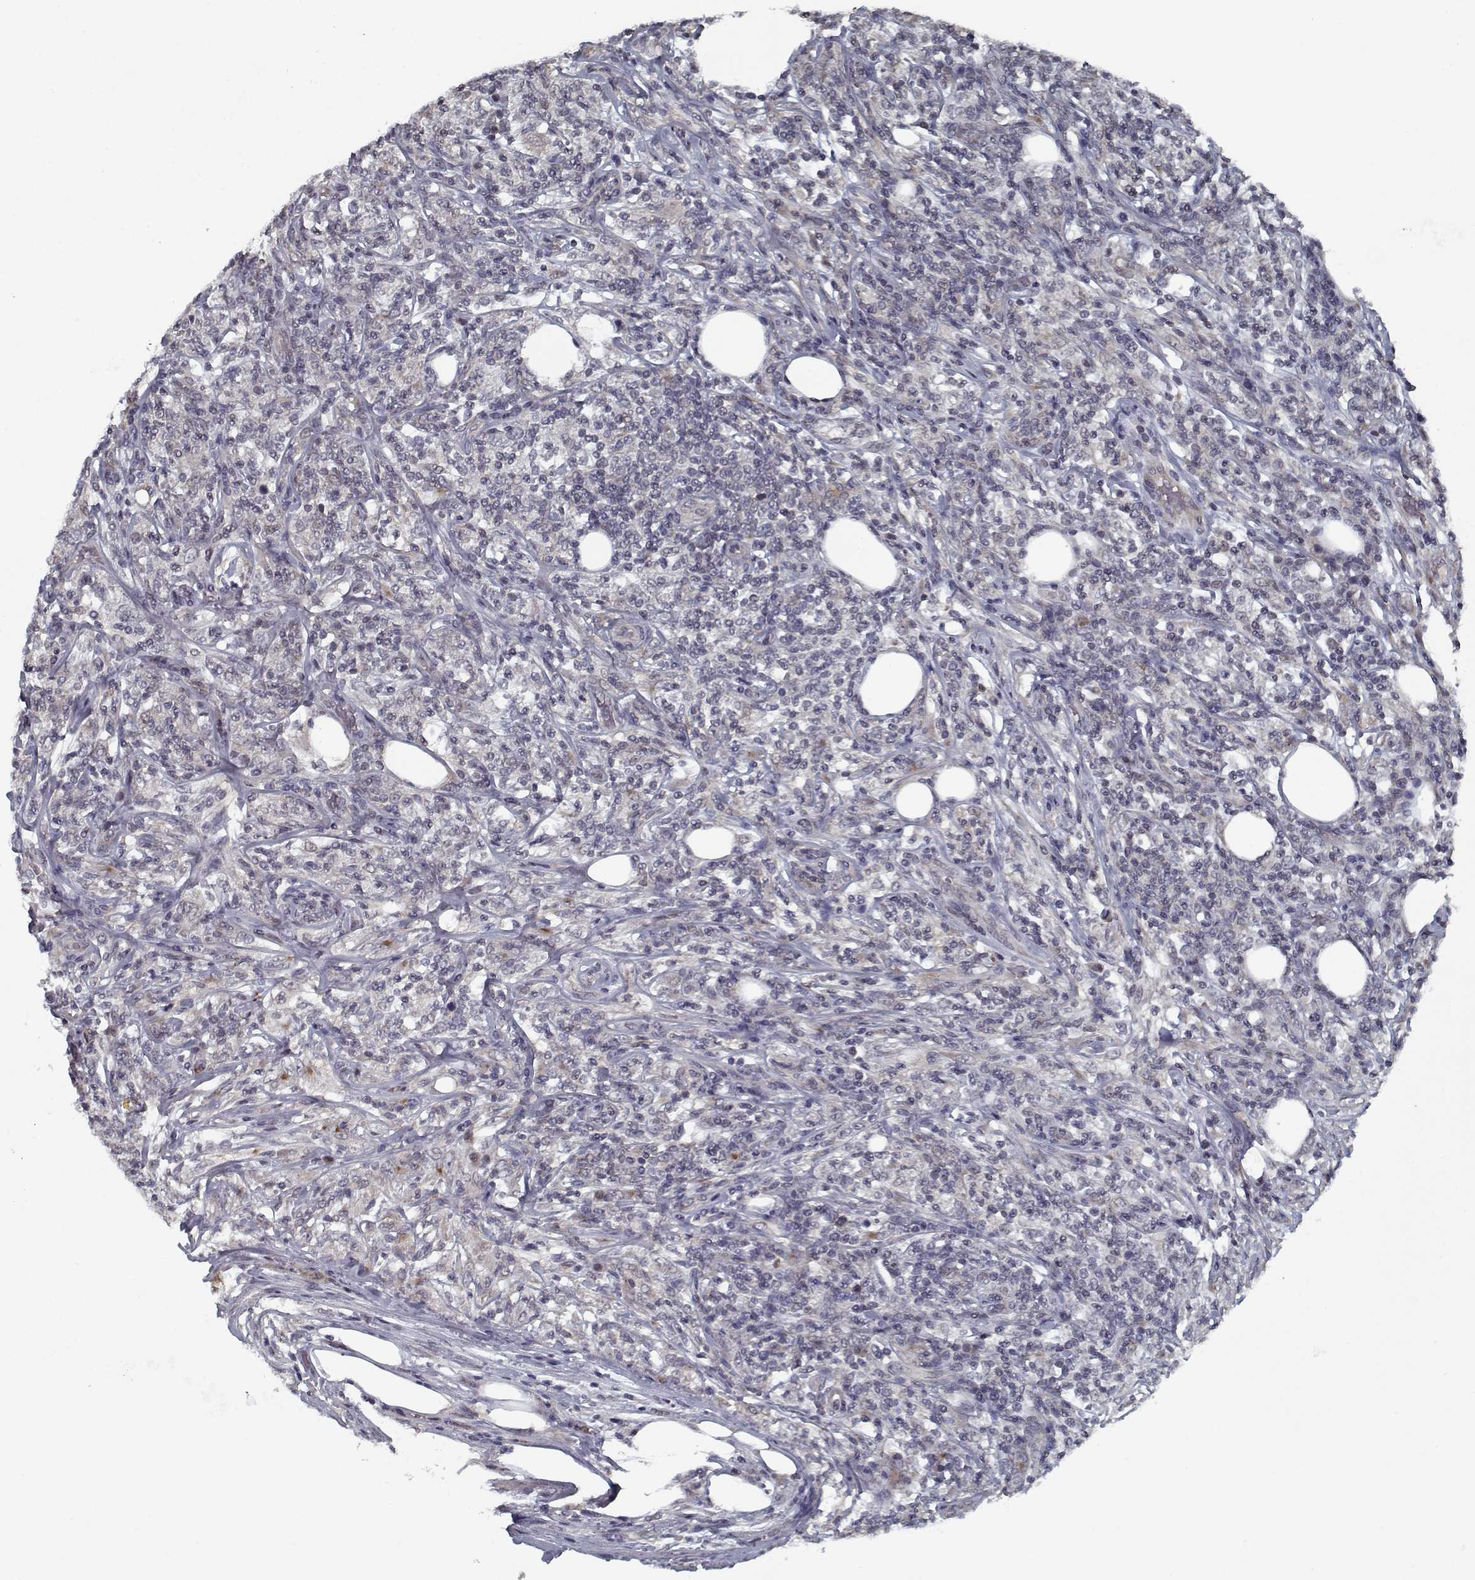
{"staining": {"intensity": "negative", "quantity": "none", "location": "none"}, "tissue": "lymphoma", "cell_type": "Tumor cells", "image_type": "cancer", "snomed": [{"axis": "morphology", "description": "Malignant lymphoma, non-Hodgkin's type, High grade"}, {"axis": "topography", "description": "Lymph node"}], "caption": "Histopathology image shows no significant protein staining in tumor cells of malignant lymphoma, non-Hodgkin's type (high-grade).", "gene": "NLK", "patient": {"sex": "female", "age": 84}}